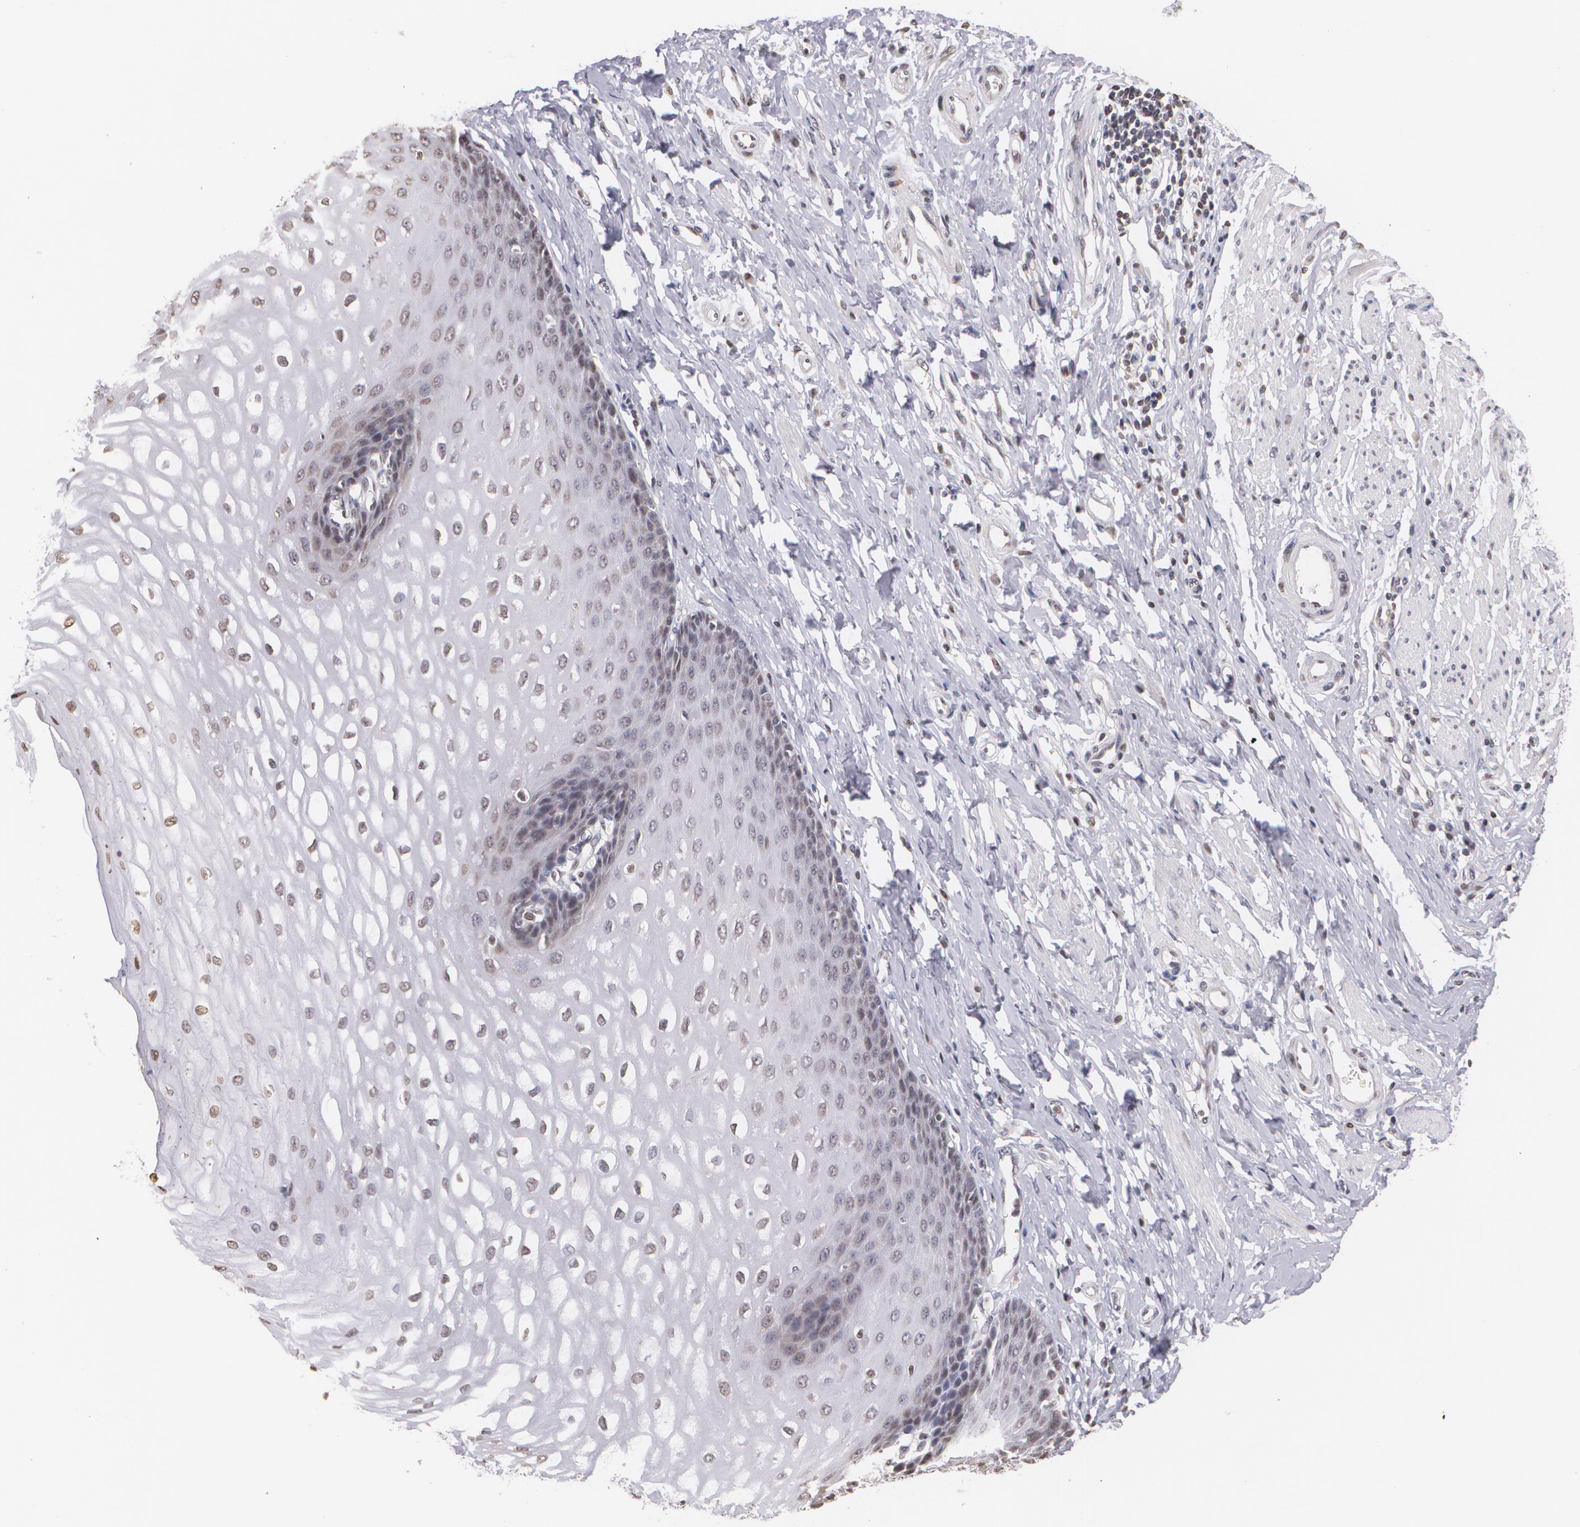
{"staining": {"intensity": "negative", "quantity": "none", "location": "none"}, "tissue": "esophagus", "cell_type": "Squamous epithelial cells", "image_type": "normal", "snomed": [{"axis": "morphology", "description": "Normal tissue, NOS"}, {"axis": "topography", "description": "Esophagus"}], "caption": "Esophagus was stained to show a protein in brown. There is no significant staining in squamous epithelial cells. Nuclei are stained in blue.", "gene": "THRB", "patient": {"sex": "male", "age": 70}}